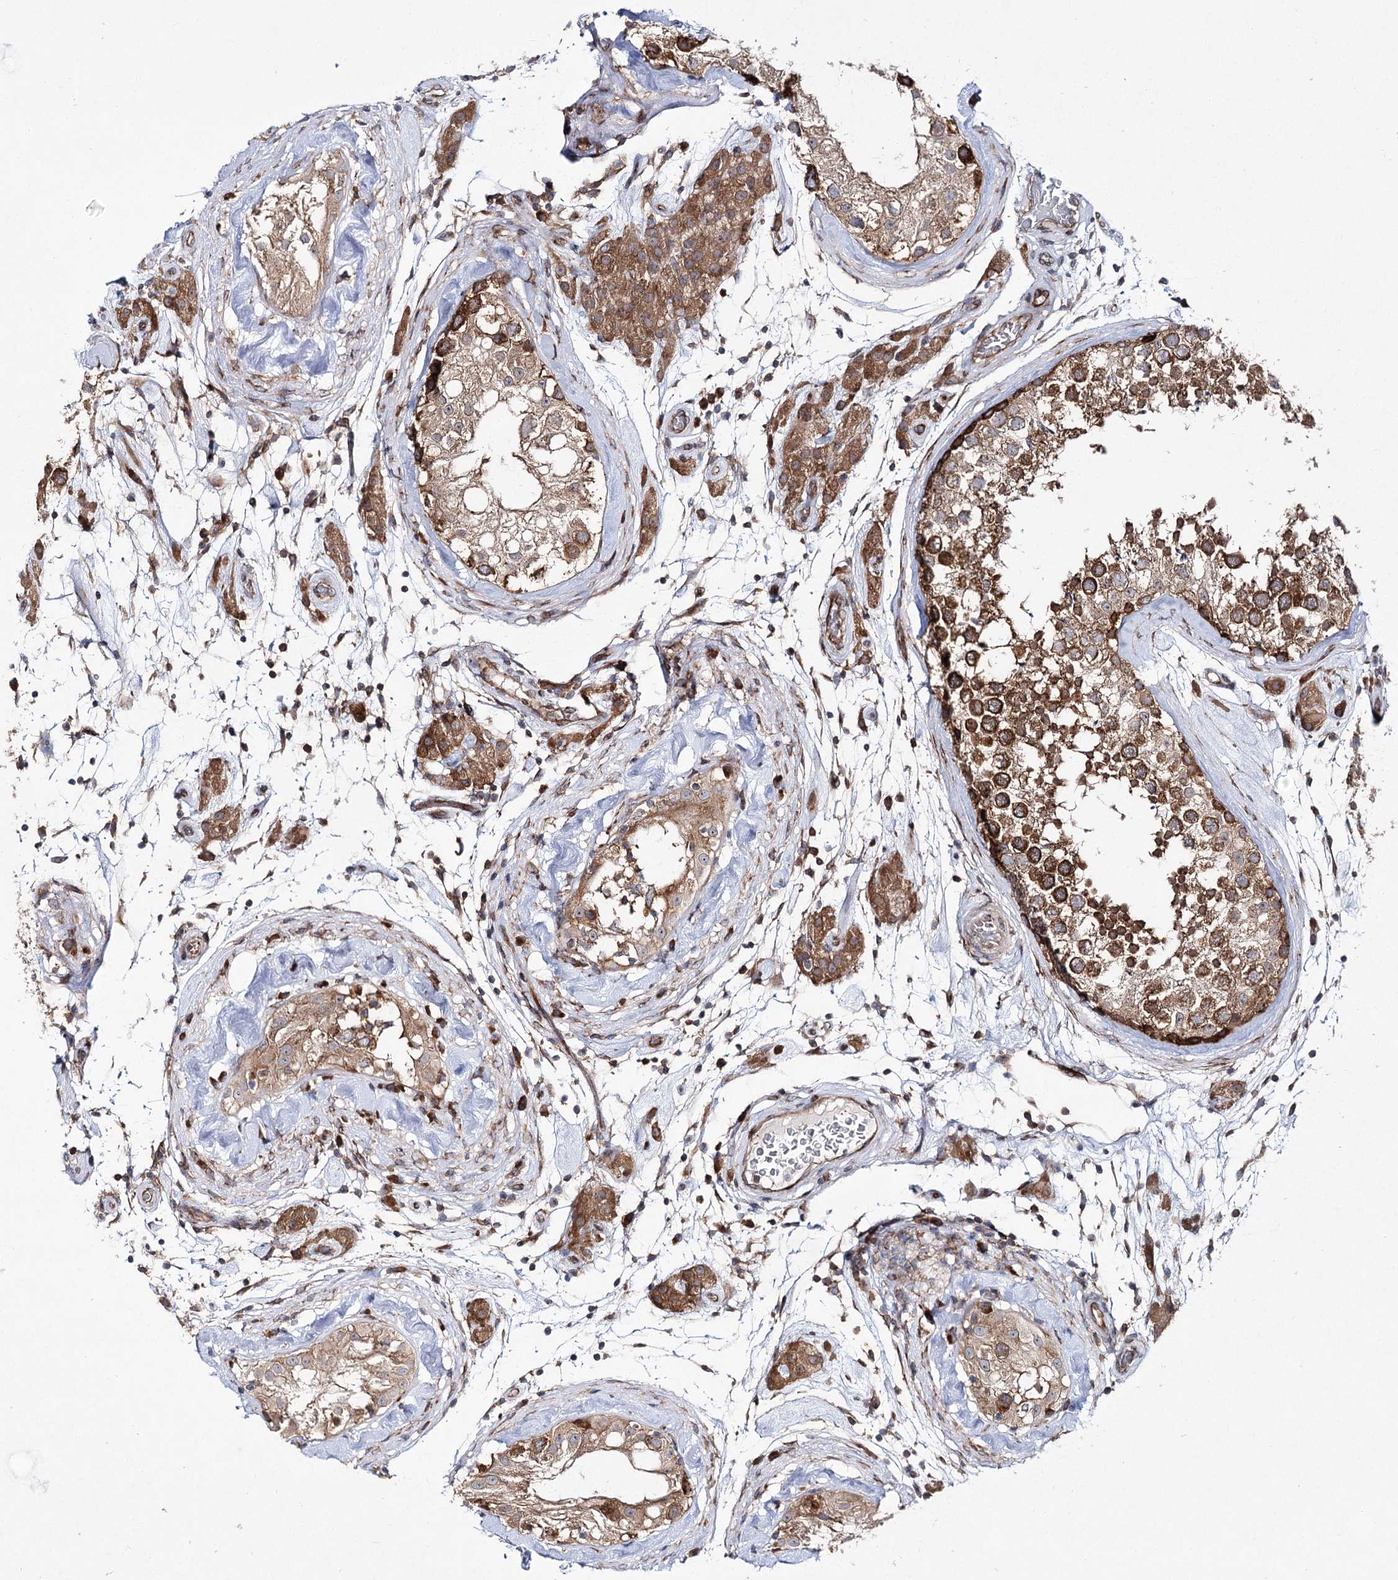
{"staining": {"intensity": "strong", "quantity": "25%-75%", "location": "cytoplasmic/membranous"}, "tissue": "testis", "cell_type": "Cells in seminiferous ducts", "image_type": "normal", "snomed": [{"axis": "morphology", "description": "Normal tissue, NOS"}, {"axis": "topography", "description": "Testis"}], "caption": "Testis stained for a protein exhibits strong cytoplasmic/membranous positivity in cells in seminiferous ducts. (IHC, brightfield microscopy, high magnification).", "gene": "VWA2", "patient": {"sex": "male", "age": 46}}